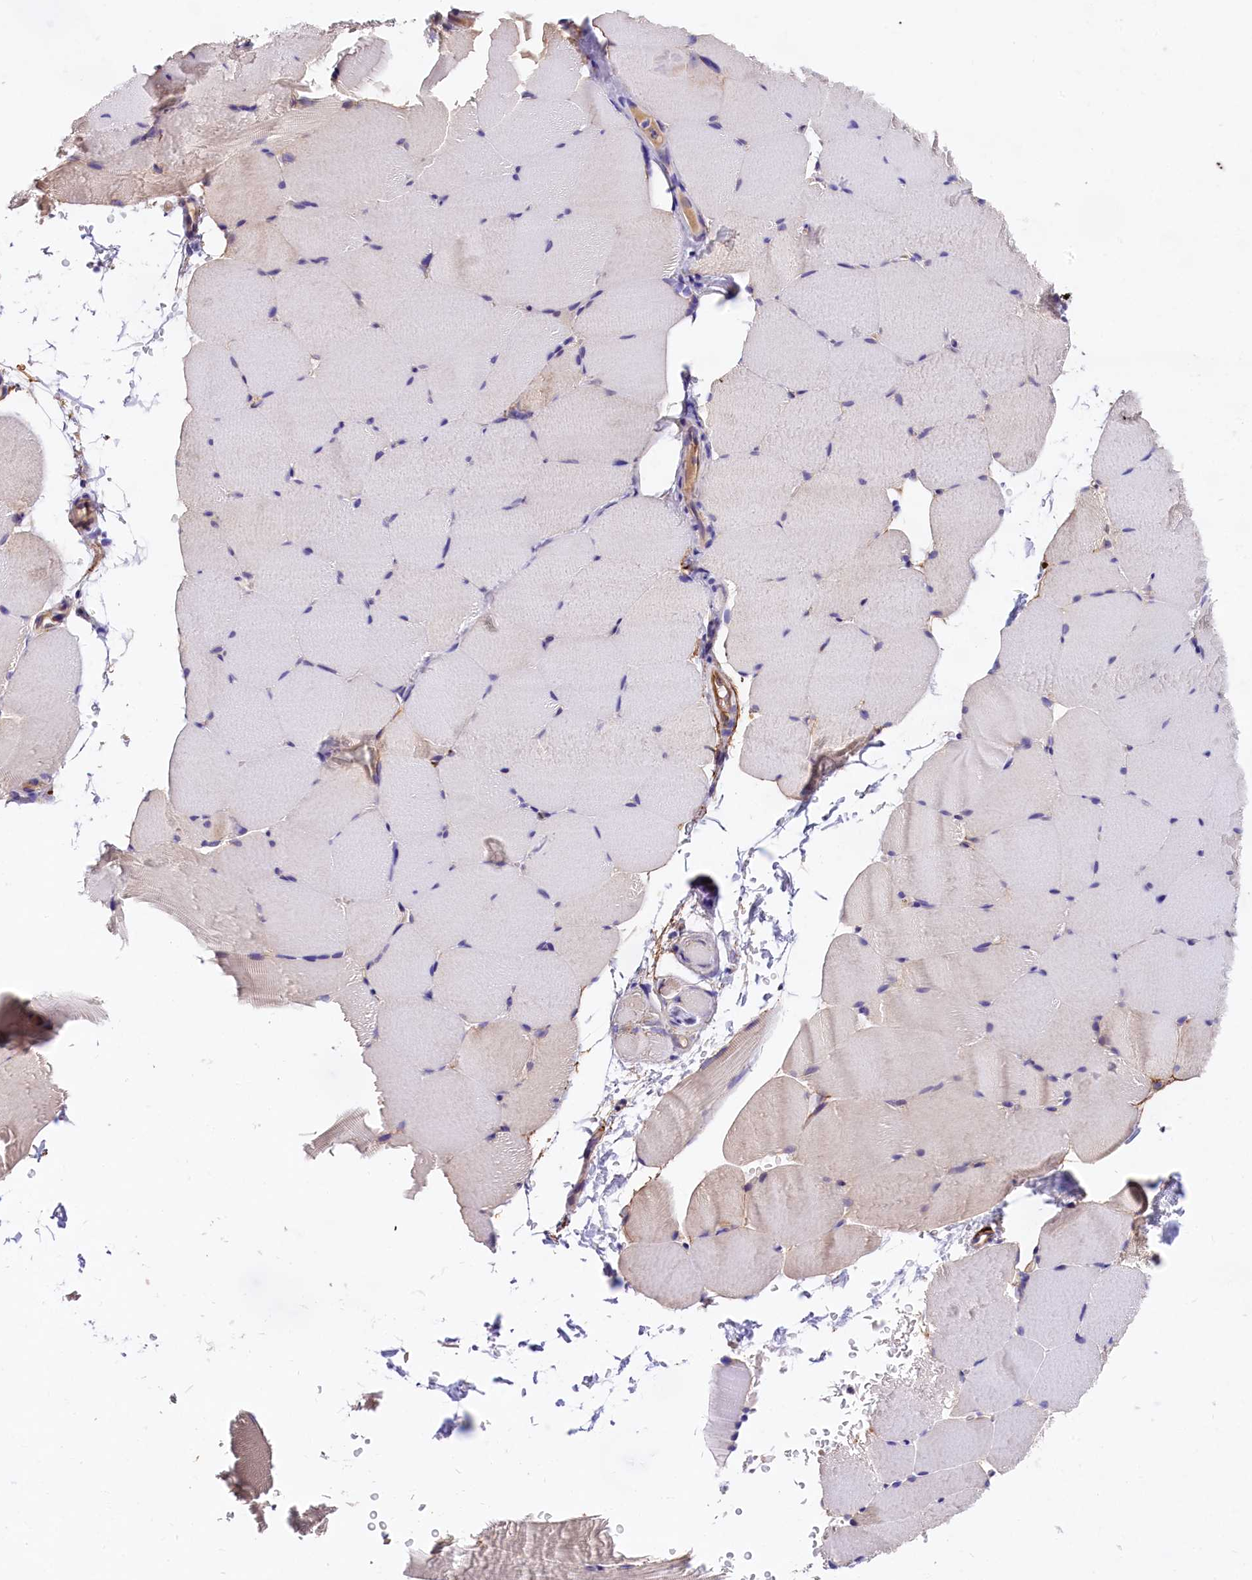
{"staining": {"intensity": "weak", "quantity": "<25%", "location": "cytoplasmic/membranous"}, "tissue": "skeletal muscle", "cell_type": "Myocytes", "image_type": "normal", "snomed": [{"axis": "morphology", "description": "Normal tissue, NOS"}, {"axis": "topography", "description": "Skeletal muscle"}, {"axis": "topography", "description": "Parathyroid gland"}], "caption": "This is an immunohistochemistry photomicrograph of normal human skeletal muscle. There is no expression in myocytes.", "gene": "OAS3", "patient": {"sex": "female", "age": 37}}